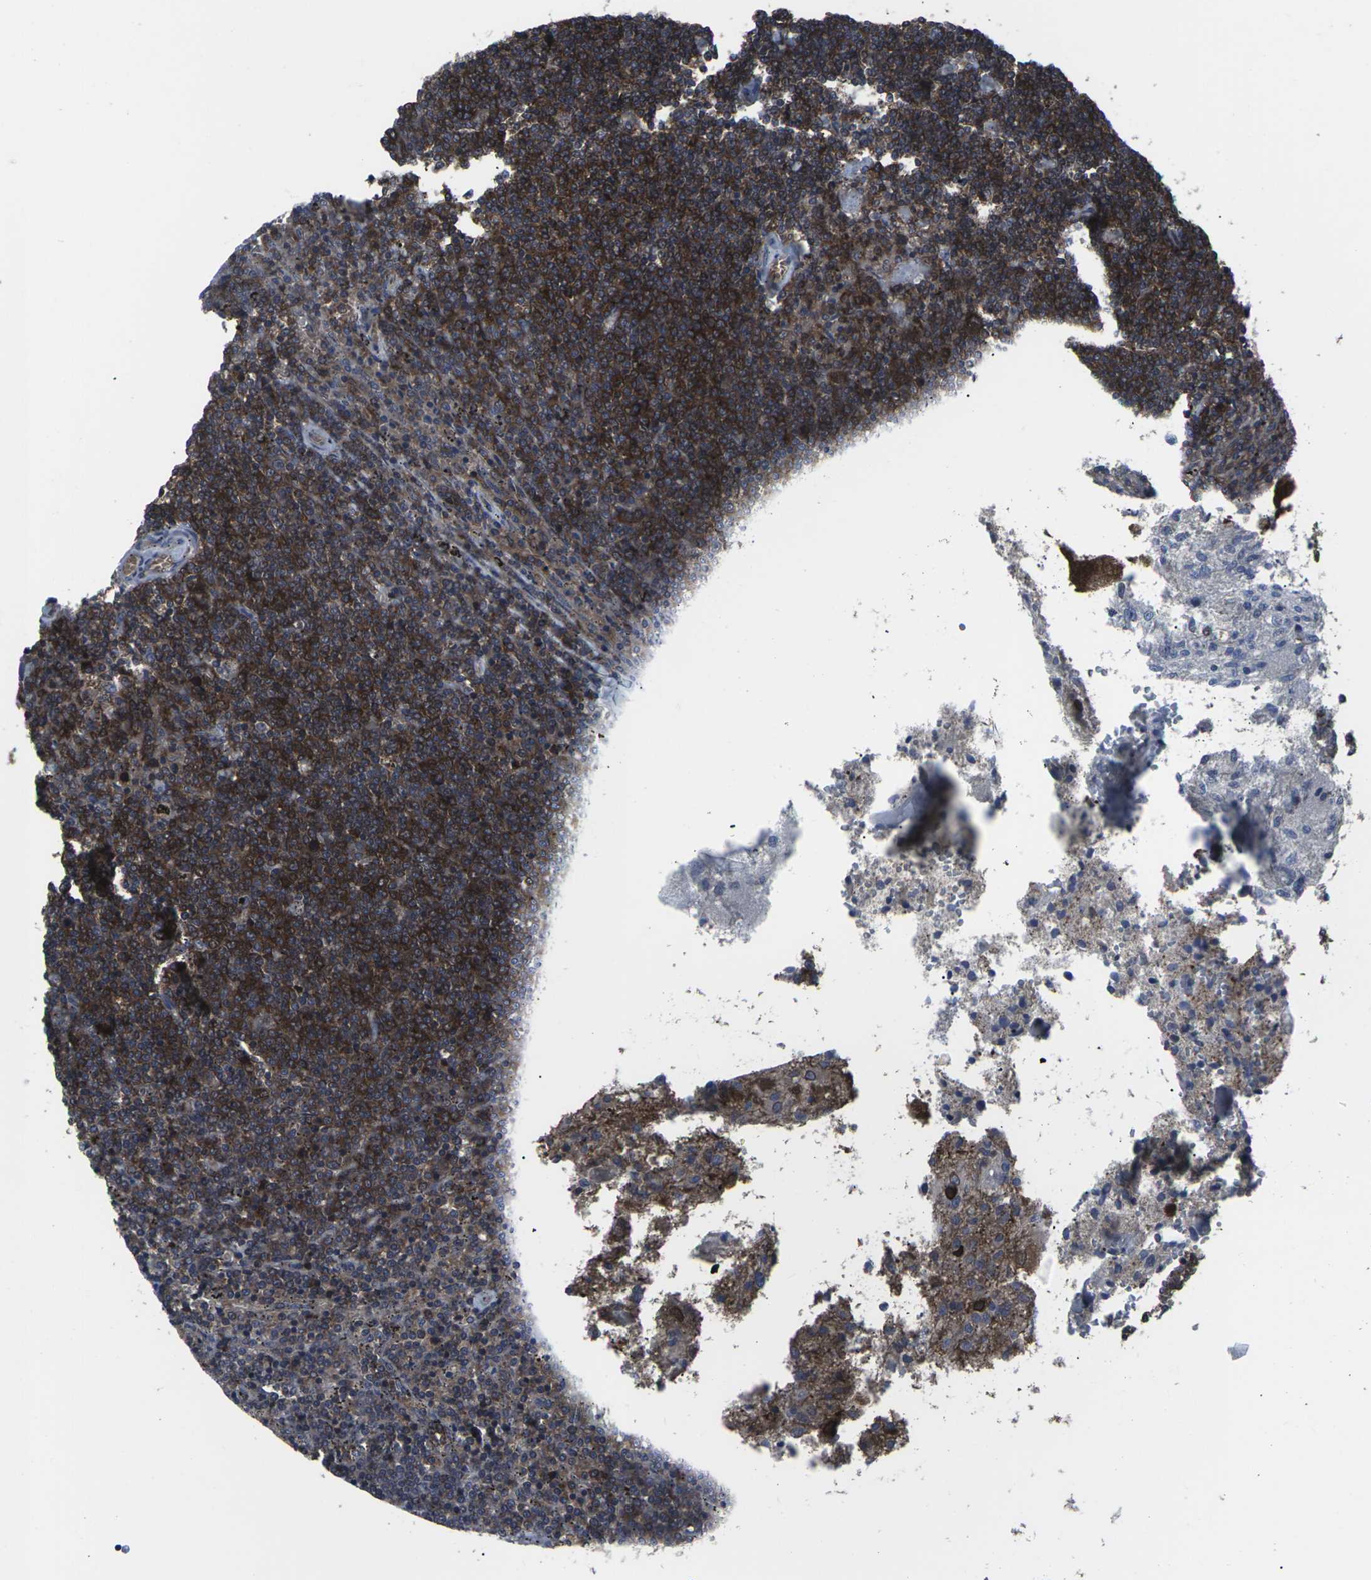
{"staining": {"intensity": "moderate", "quantity": ">75%", "location": "cytoplasmic/membranous"}, "tissue": "lymphoma", "cell_type": "Tumor cells", "image_type": "cancer", "snomed": [{"axis": "morphology", "description": "Malignant lymphoma, non-Hodgkin's type, Low grade"}, {"axis": "topography", "description": "Spleen"}], "caption": "An IHC image of neoplastic tissue is shown. Protein staining in brown labels moderate cytoplasmic/membranous positivity in low-grade malignant lymphoma, non-Hodgkin's type within tumor cells.", "gene": "HPRT1", "patient": {"sex": "female", "age": 50}}